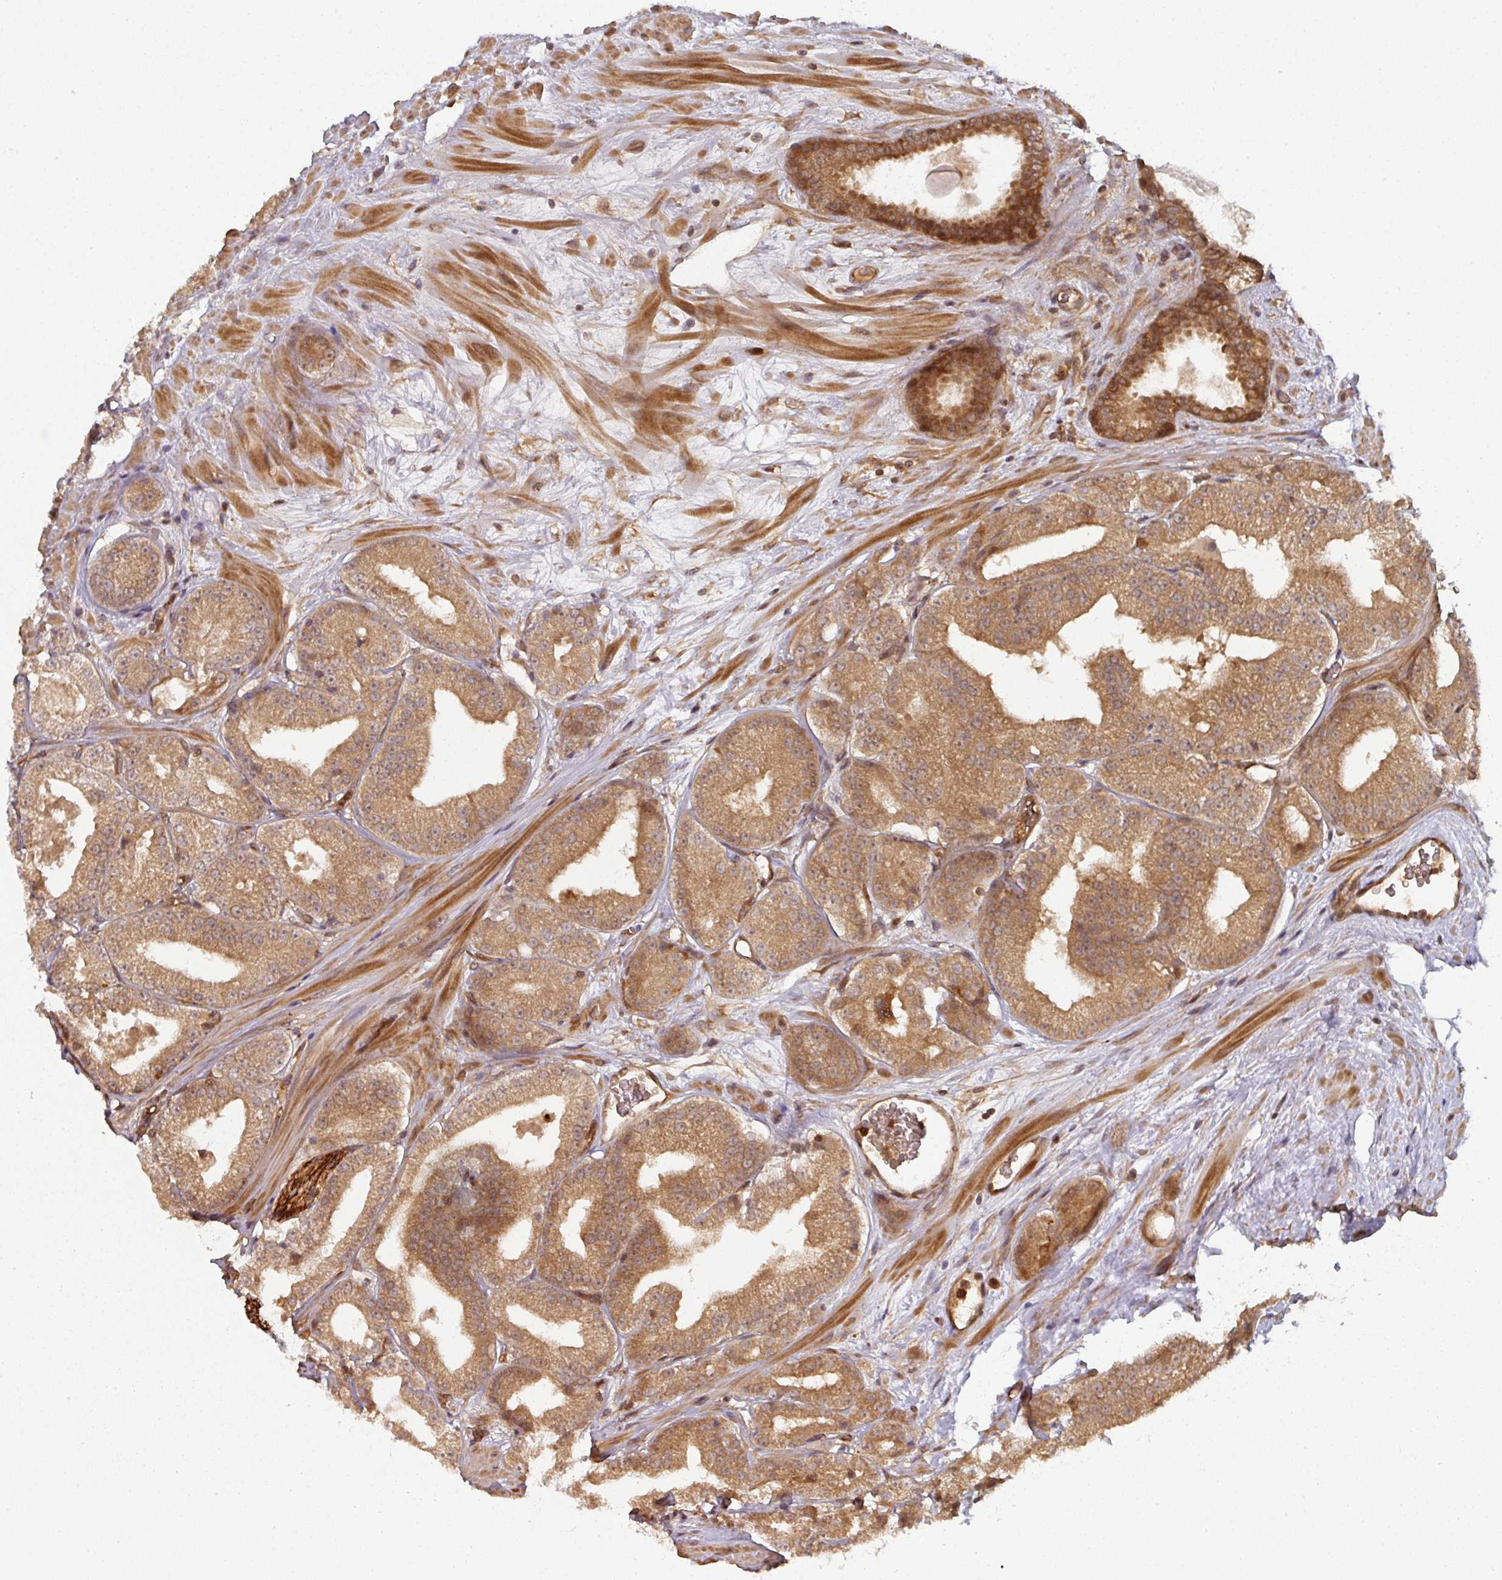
{"staining": {"intensity": "moderate", "quantity": ">75%", "location": "cytoplasmic/membranous"}, "tissue": "prostate cancer", "cell_type": "Tumor cells", "image_type": "cancer", "snomed": [{"axis": "morphology", "description": "Adenocarcinoma, High grade"}, {"axis": "topography", "description": "Prostate"}], "caption": "Immunohistochemical staining of human prostate cancer (adenocarcinoma (high-grade)) shows medium levels of moderate cytoplasmic/membranous positivity in approximately >75% of tumor cells.", "gene": "EIF4EBP2", "patient": {"sex": "male", "age": 68}}